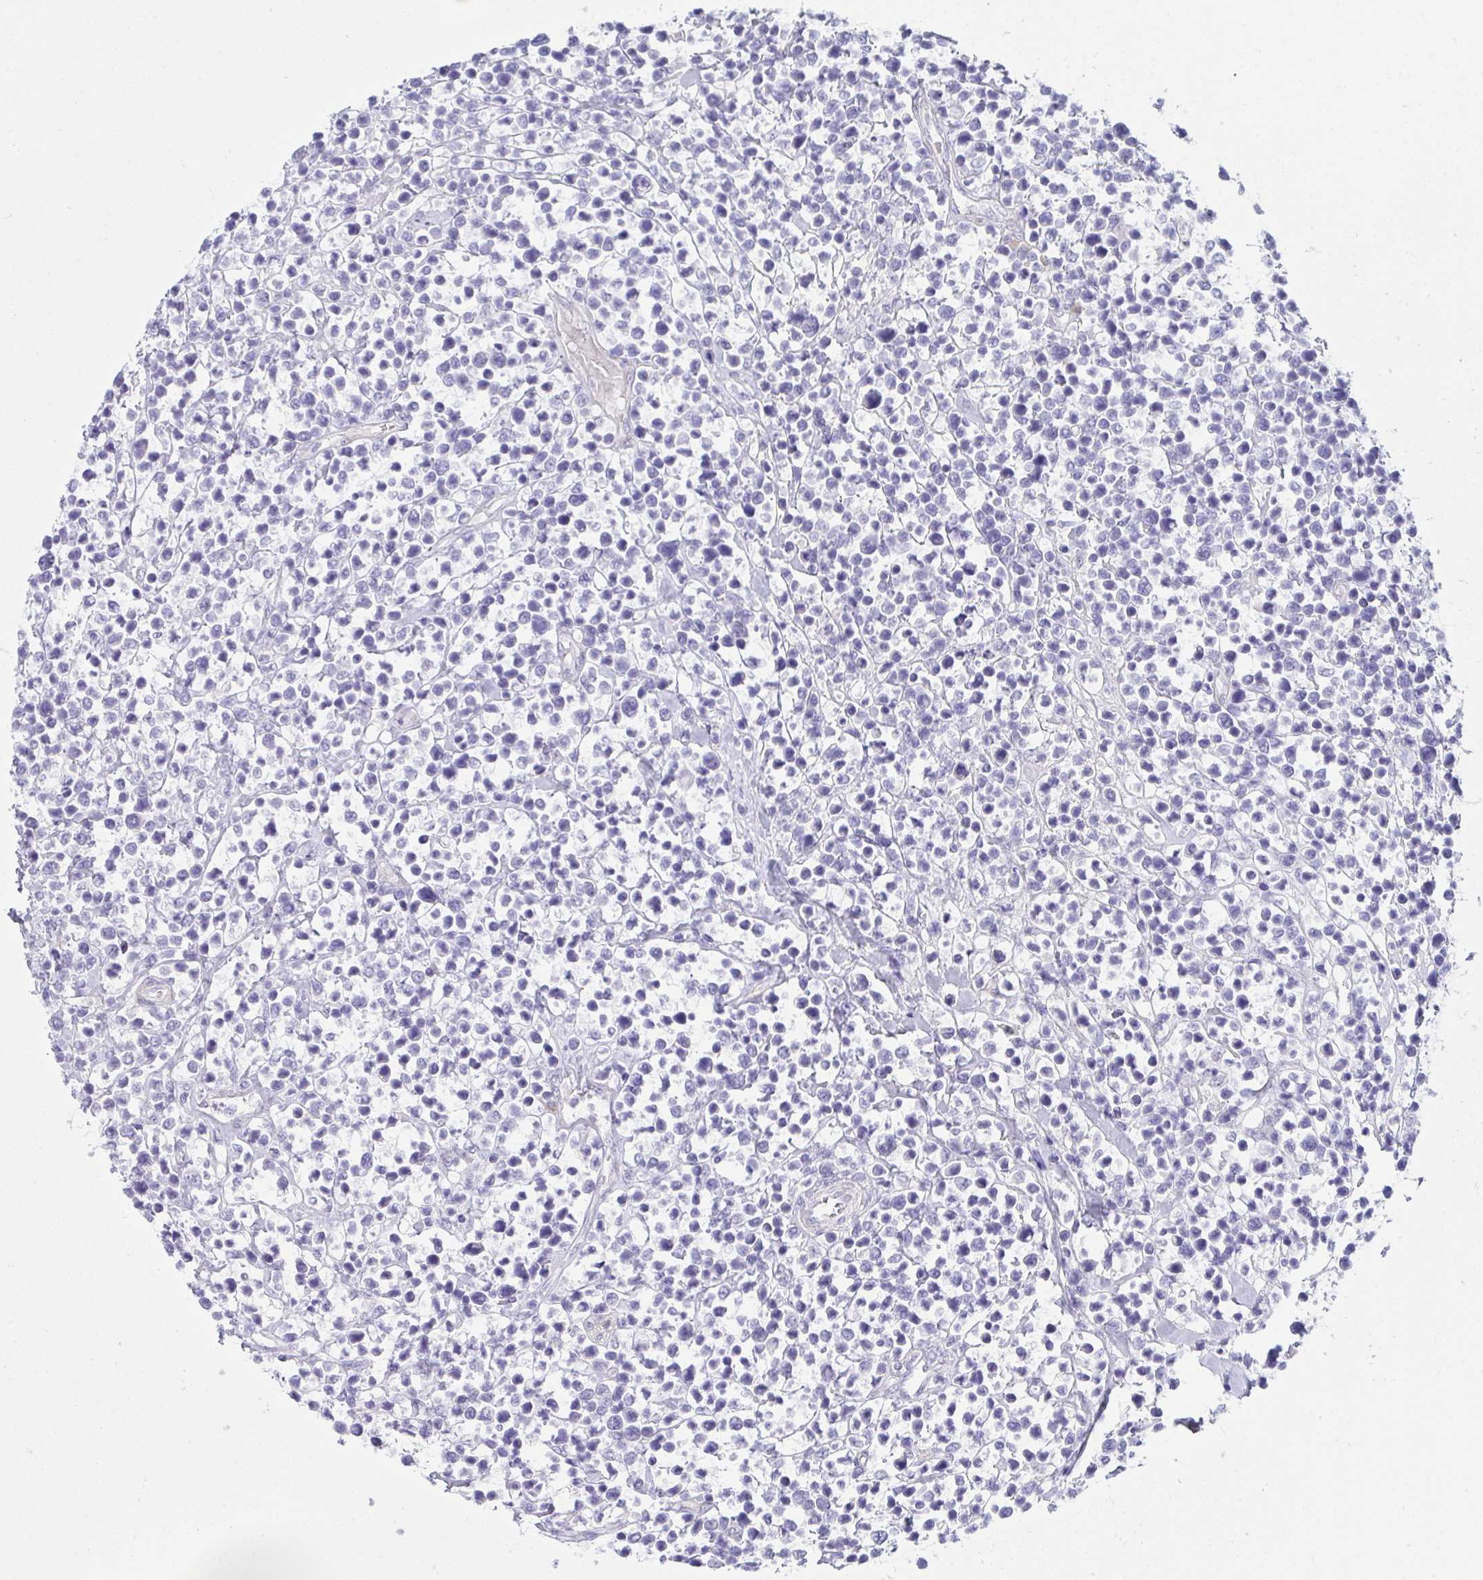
{"staining": {"intensity": "negative", "quantity": "none", "location": "none"}, "tissue": "lymphoma", "cell_type": "Tumor cells", "image_type": "cancer", "snomed": [{"axis": "morphology", "description": "Malignant lymphoma, non-Hodgkin's type, High grade"}, {"axis": "topography", "description": "Soft tissue"}], "caption": "This is a image of IHC staining of malignant lymphoma, non-Hodgkin's type (high-grade), which shows no expression in tumor cells.", "gene": "GAB1", "patient": {"sex": "female", "age": 56}}